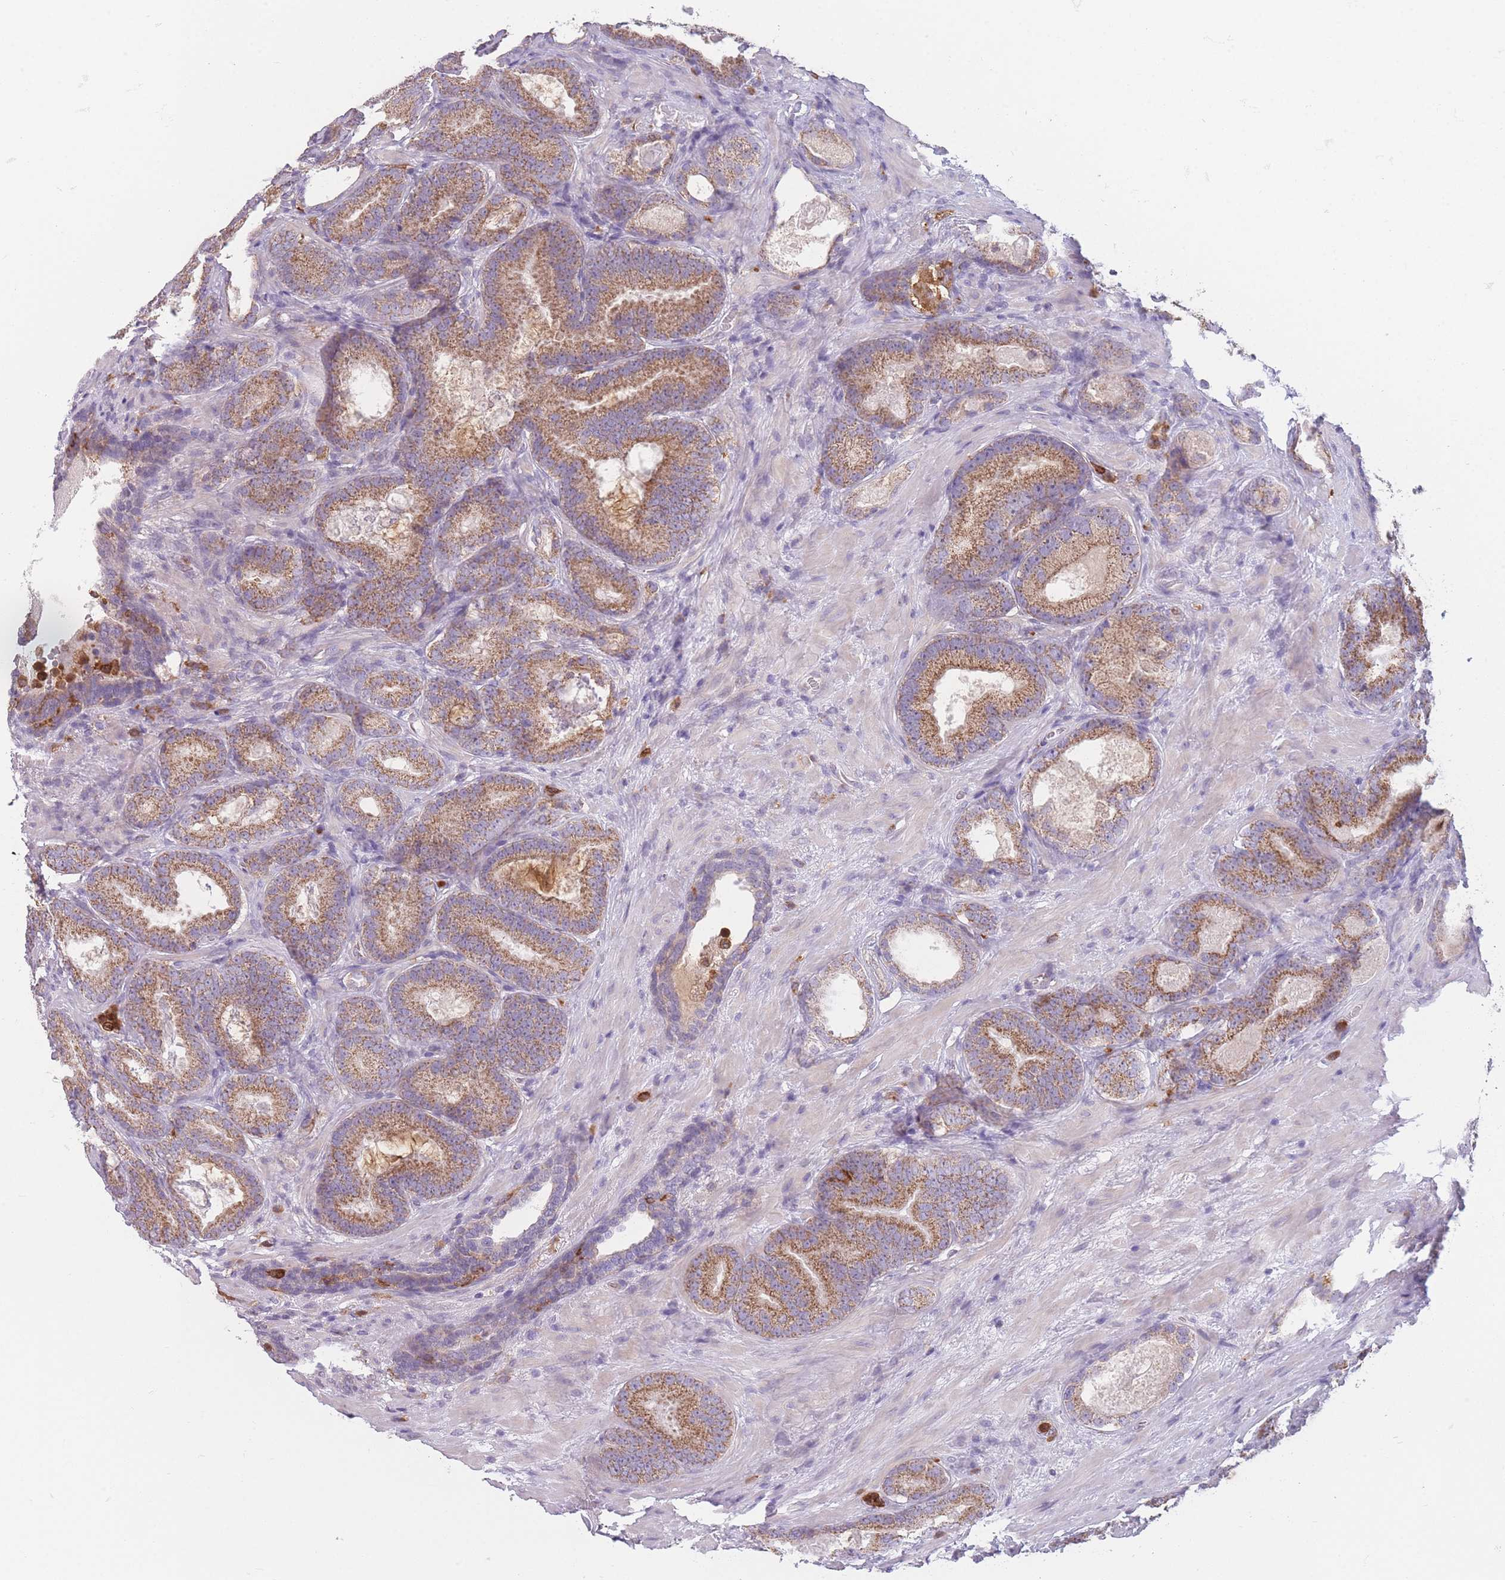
{"staining": {"intensity": "moderate", "quantity": ">75%", "location": "cytoplasmic/membranous"}, "tissue": "prostate cancer", "cell_type": "Tumor cells", "image_type": "cancer", "snomed": [{"axis": "morphology", "description": "Adenocarcinoma, High grade"}, {"axis": "topography", "description": "Prostate"}], "caption": "Prostate cancer stained with DAB IHC demonstrates medium levels of moderate cytoplasmic/membranous staining in approximately >75% of tumor cells.", "gene": "PRAM1", "patient": {"sex": "male", "age": 66}}